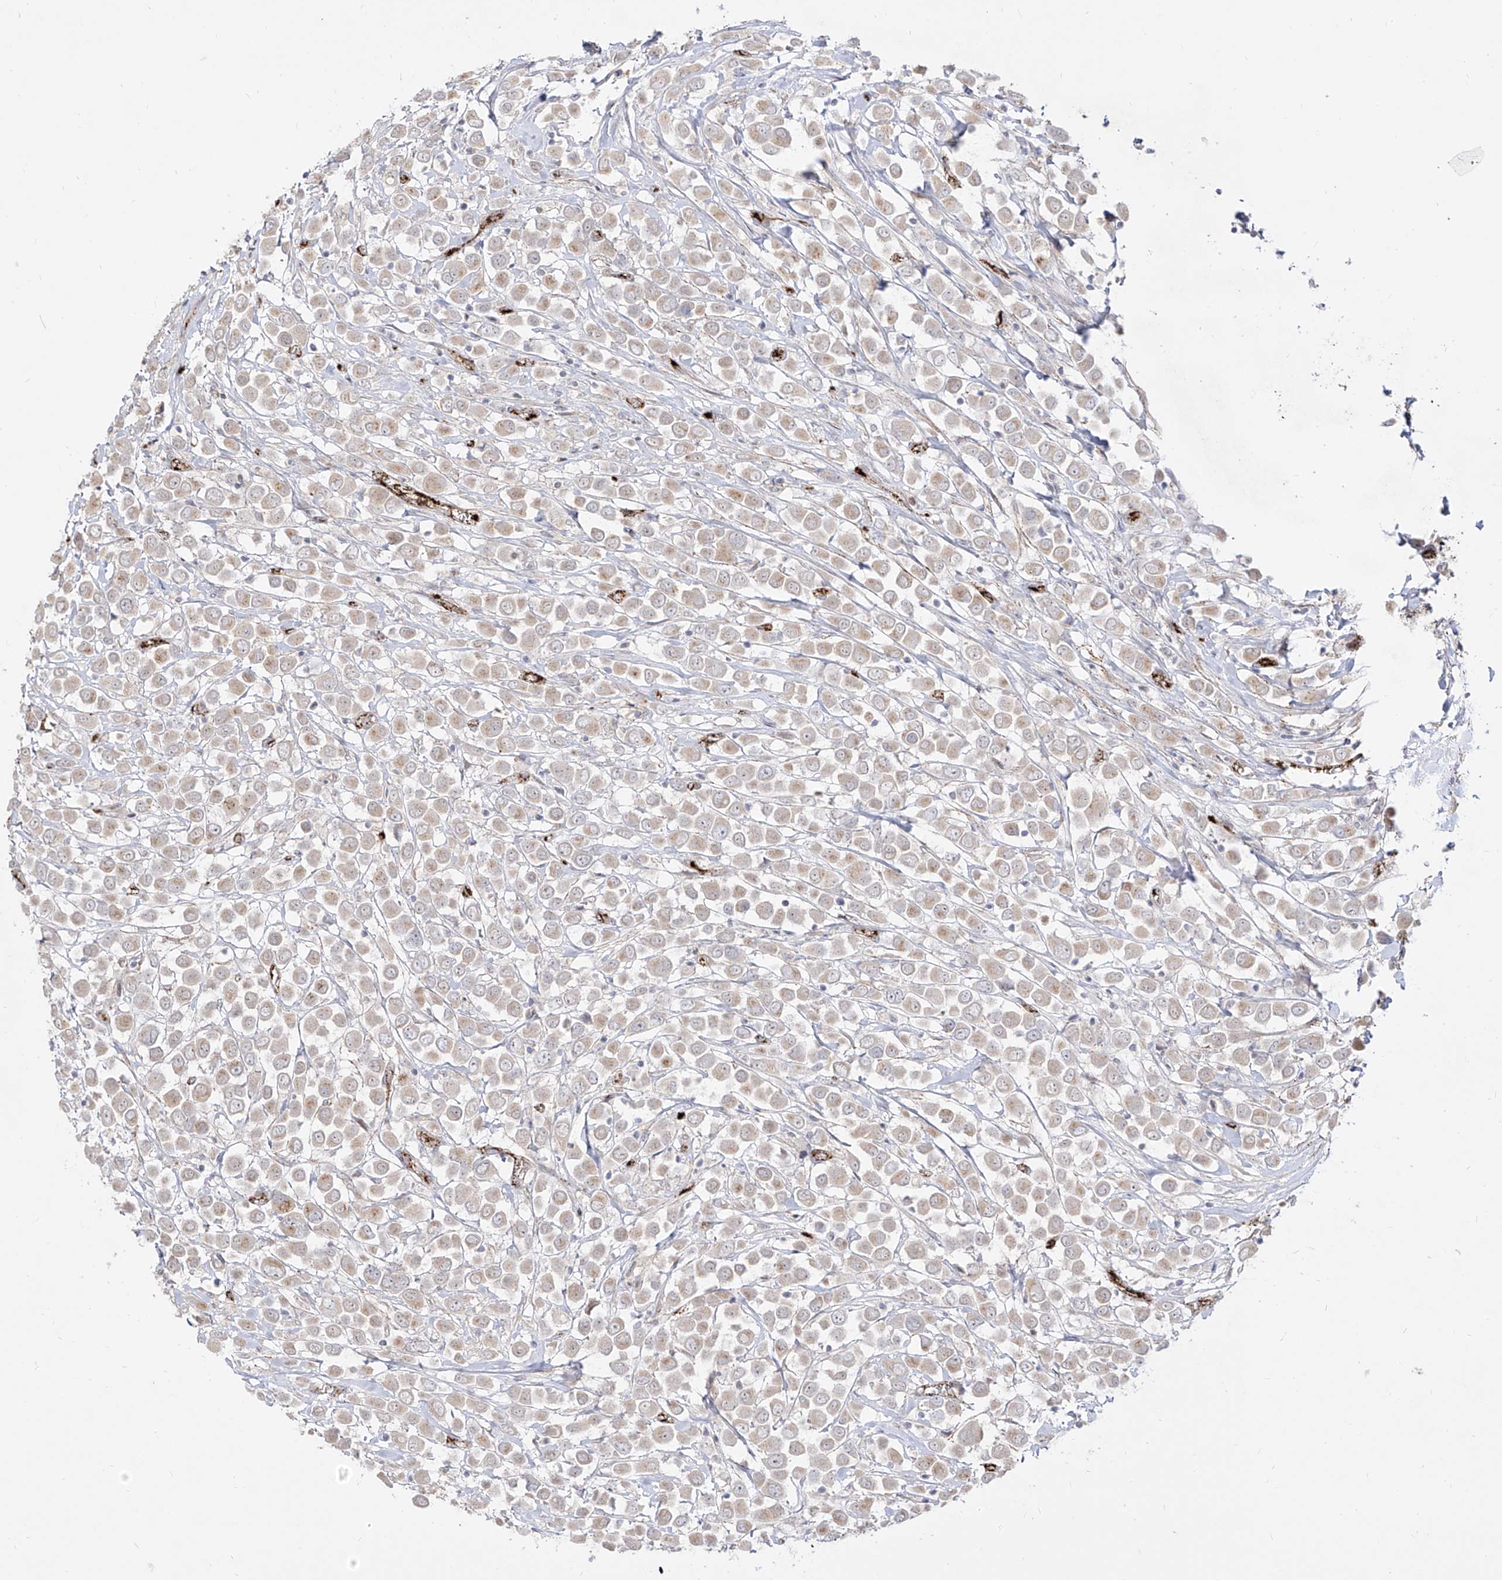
{"staining": {"intensity": "weak", "quantity": "<25%", "location": "cytoplasmic/membranous"}, "tissue": "breast cancer", "cell_type": "Tumor cells", "image_type": "cancer", "snomed": [{"axis": "morphology", "description": "Duct carcinoma"}, {"axis": "topography", "description": "Breast"}], "caption": "Immunohistochemical staining of breast cancer displays no significant positivity in tumor cells.", "gene": "ZGRF1", "patient": {"sex": "female", "age": 61}}